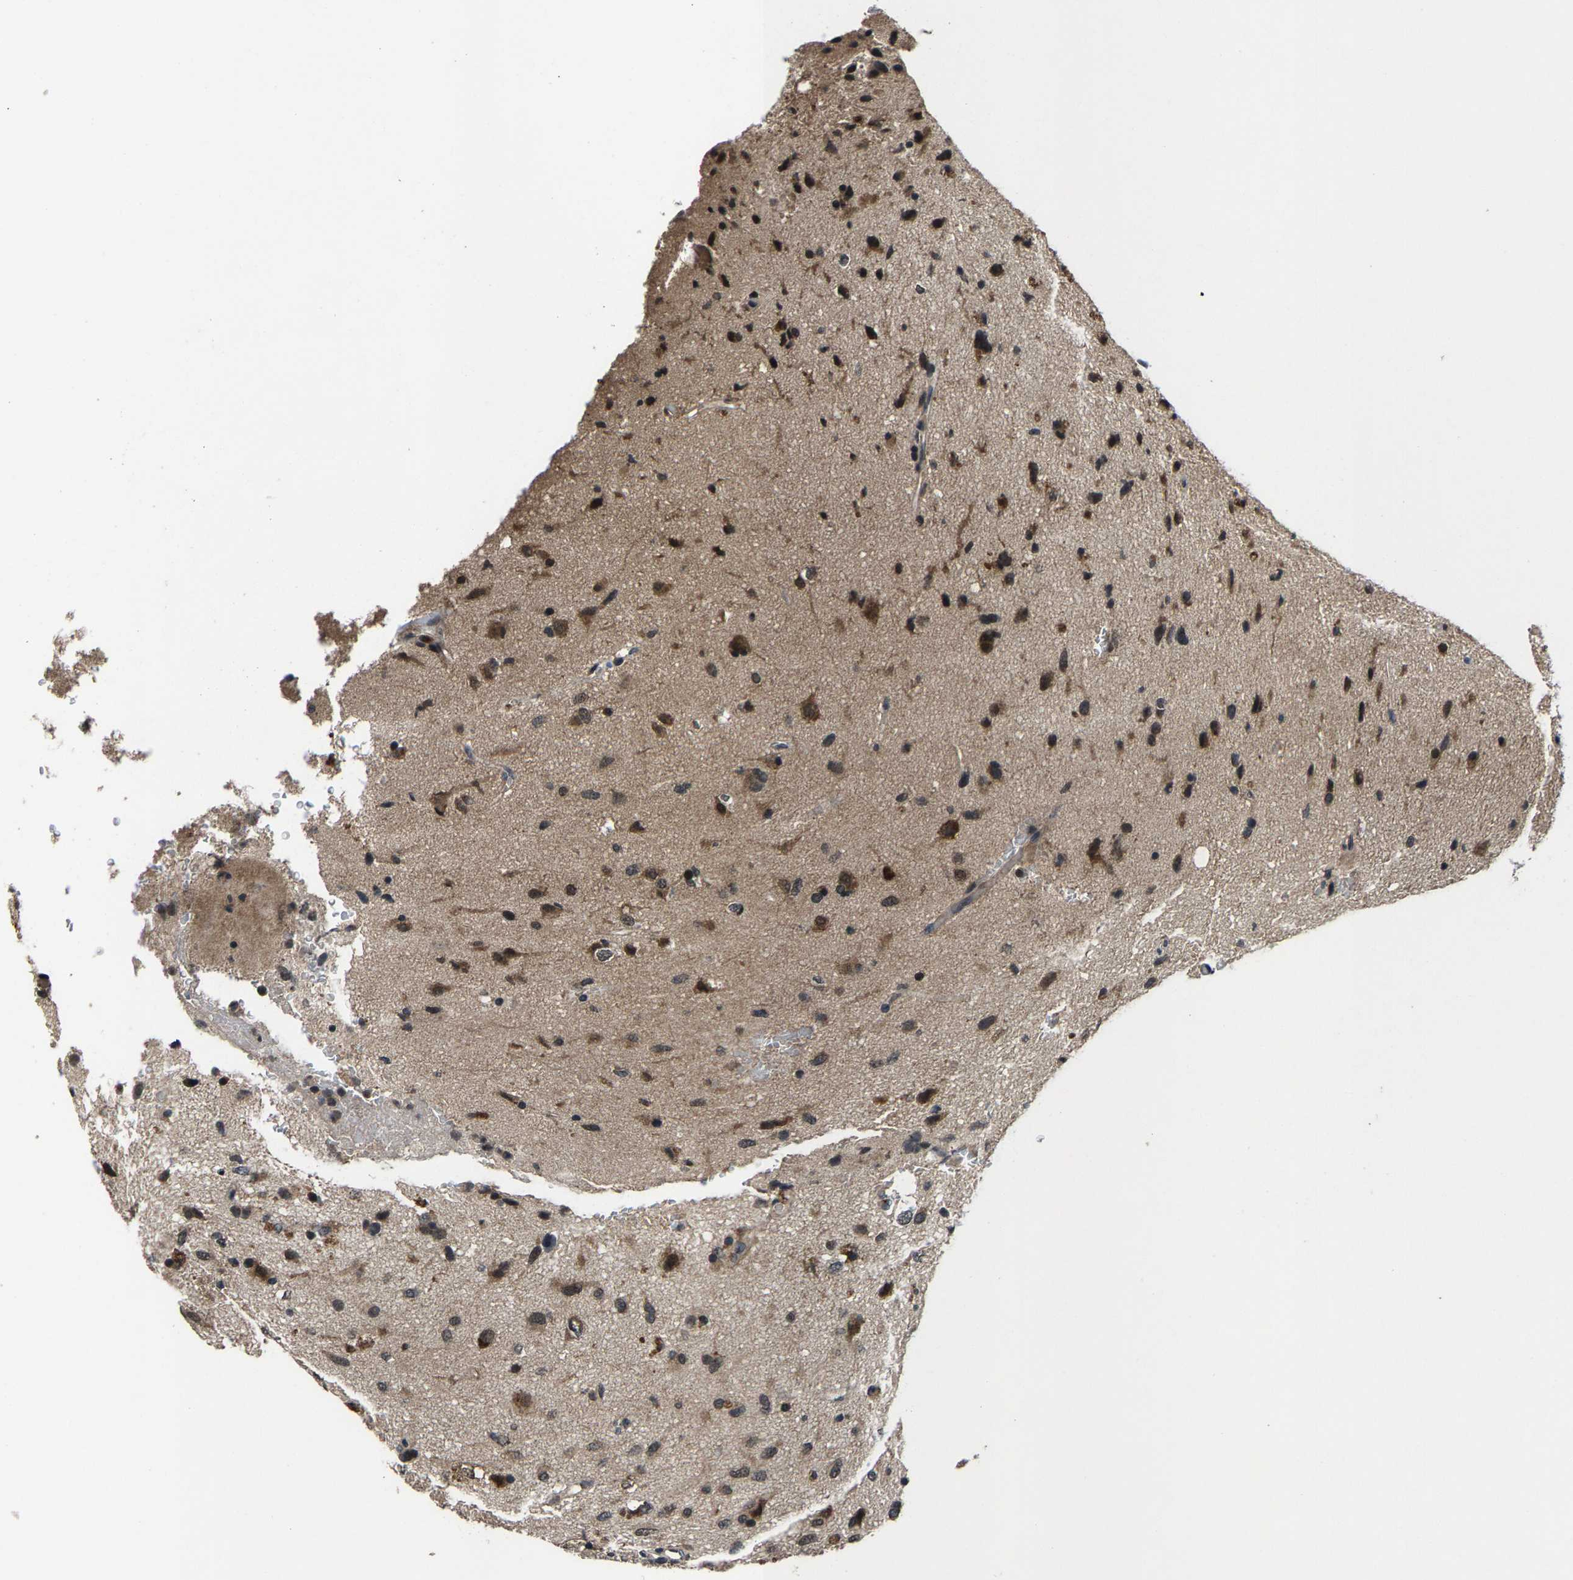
{"staining": {"intensity": "moderate", "quantity": "25%-75%", "location": "cytoplasmic/membranous"}, "tissue": "glioma", "cell_type": "Tumor cells", "image_type": "cancer", "snomed": [{"axis": "morphology", "description": "Glioma, malignant, Low grade"}, {"axis": "topography", "description": "Brain"}], "caption": "A brown stain labels moderate cytoplasmic/membranous expression of a protein in malignant low-grade glioma tumor cells.", "gene": "HUWE1", "patient": {"sex": "male", "age": 77}}